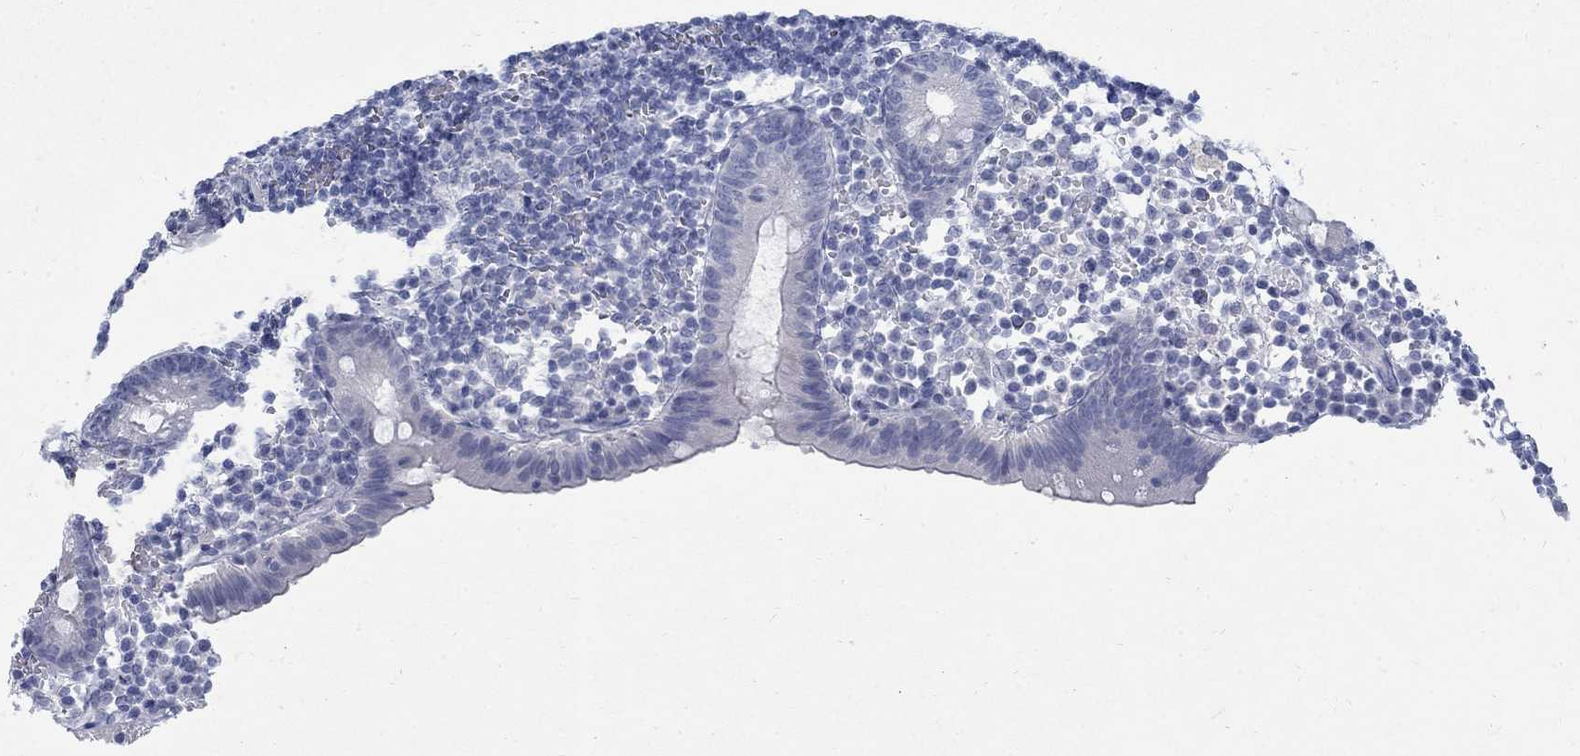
{"staining": {"intensity": "negative", "quantity": "none", "location": "none"}, "tissue": "appendix", "cell_type": "Glandular cells", "image_type": "normal", "snomed": [{"axis": "morphology", "description": "Normal tissue, NOS"}, {"axis": "topography", "description": "Appendix"}], "caption": "Glandular cells show no significant expression in benign appendix. Nuclei are stained in blue.", "gene": "RFTN2", "patient": {"sex": "female", "age": 40}}